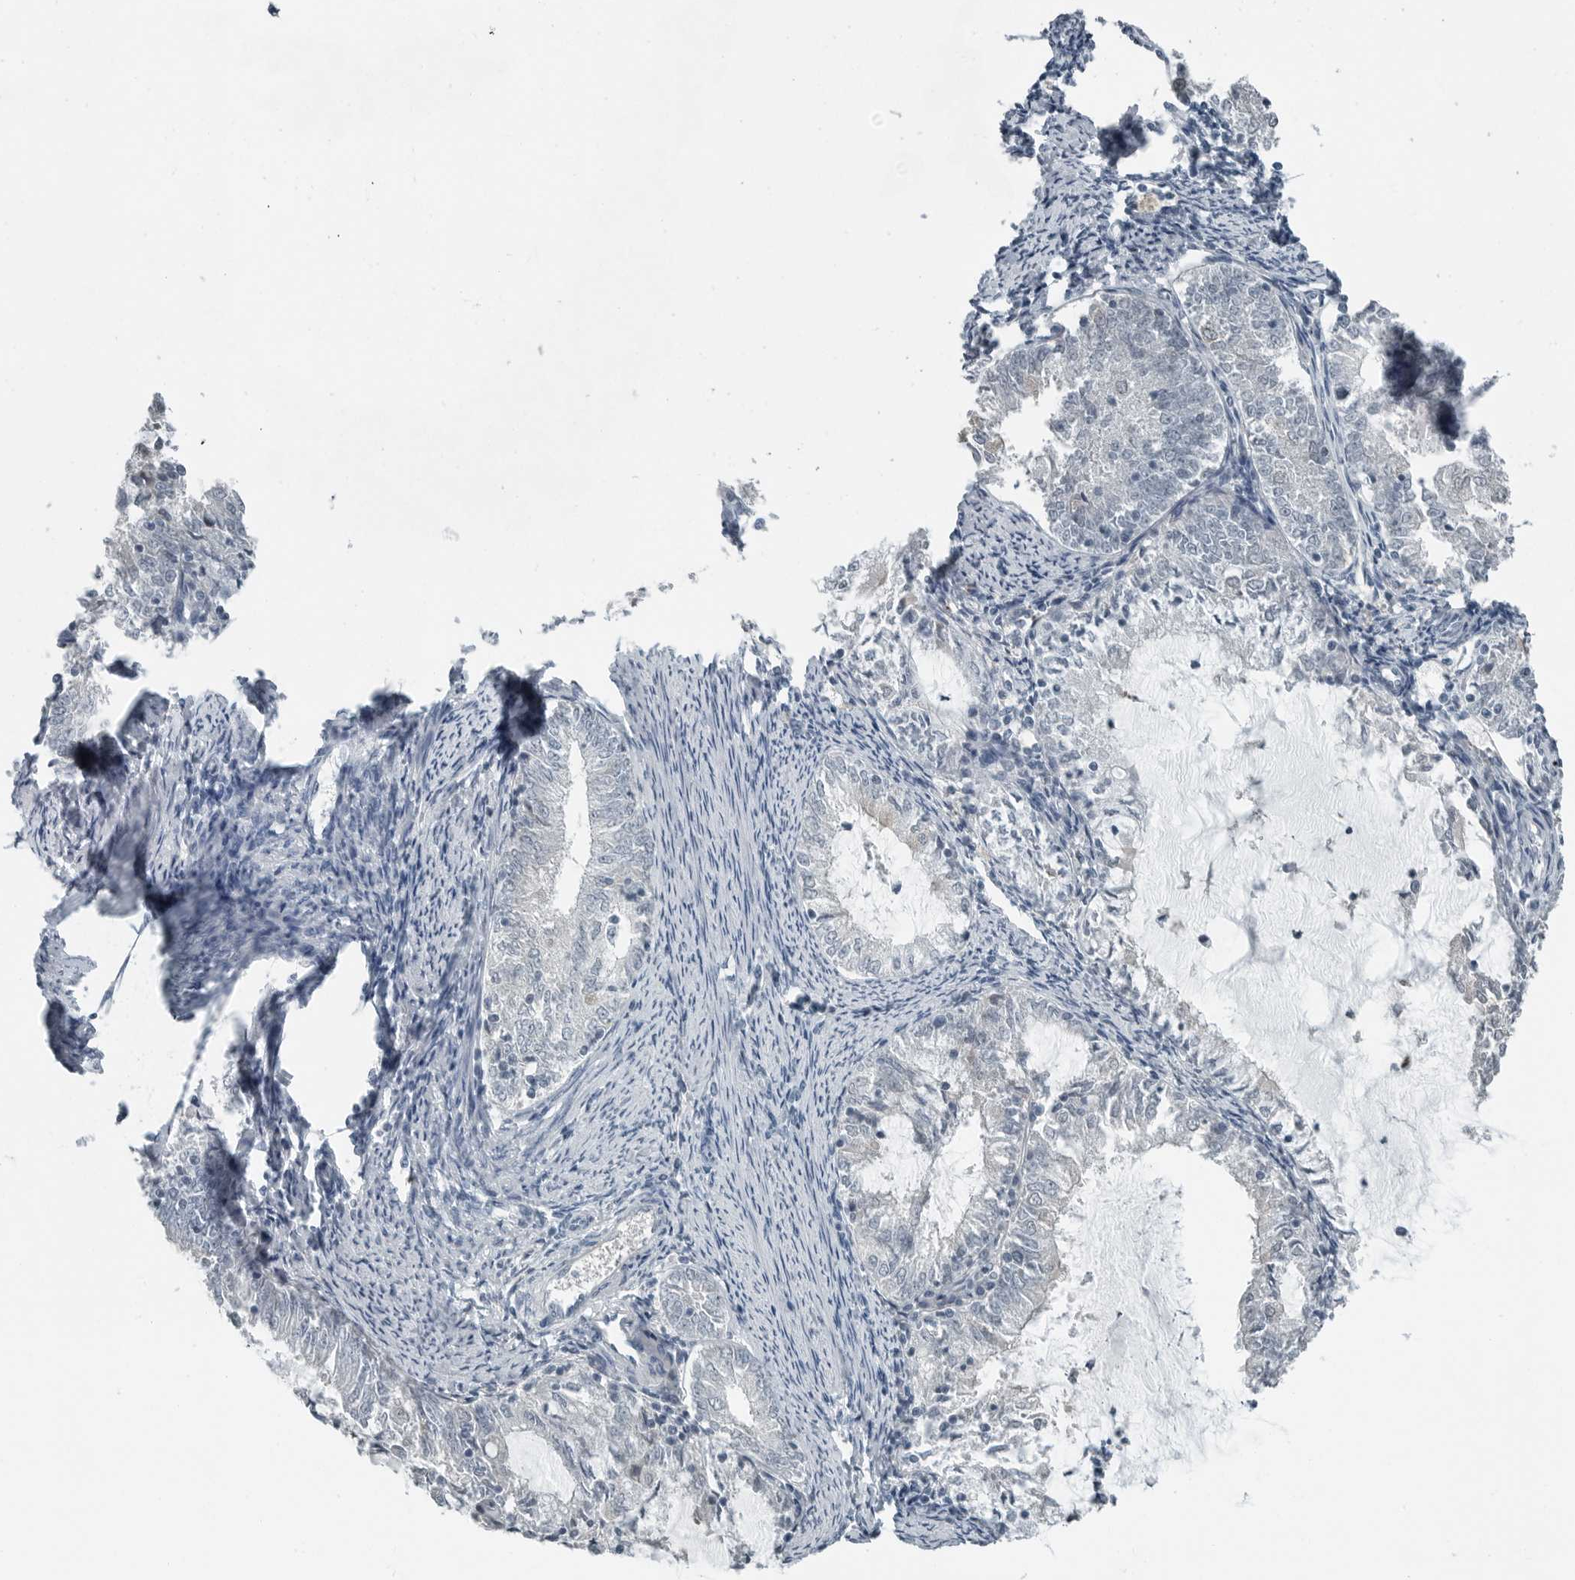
{"staining": {"intensity": "negative", "quantity": "none", "location": "none"}, "tissue": "endometrial cancer", "cell_type": "Tumor cells", "image_type": "cancer", "snomed": [{"axis": "morphology", "description": "Adenocarcinoma, NOS"}, {"axis": "topography", "description": "Endometrium"}], "caption": "There is no significant staining in tumor cells of endometrial adenocarcinoma.", "gene": "KYAT1", "patient": {"sex": "female", "age": 57}}